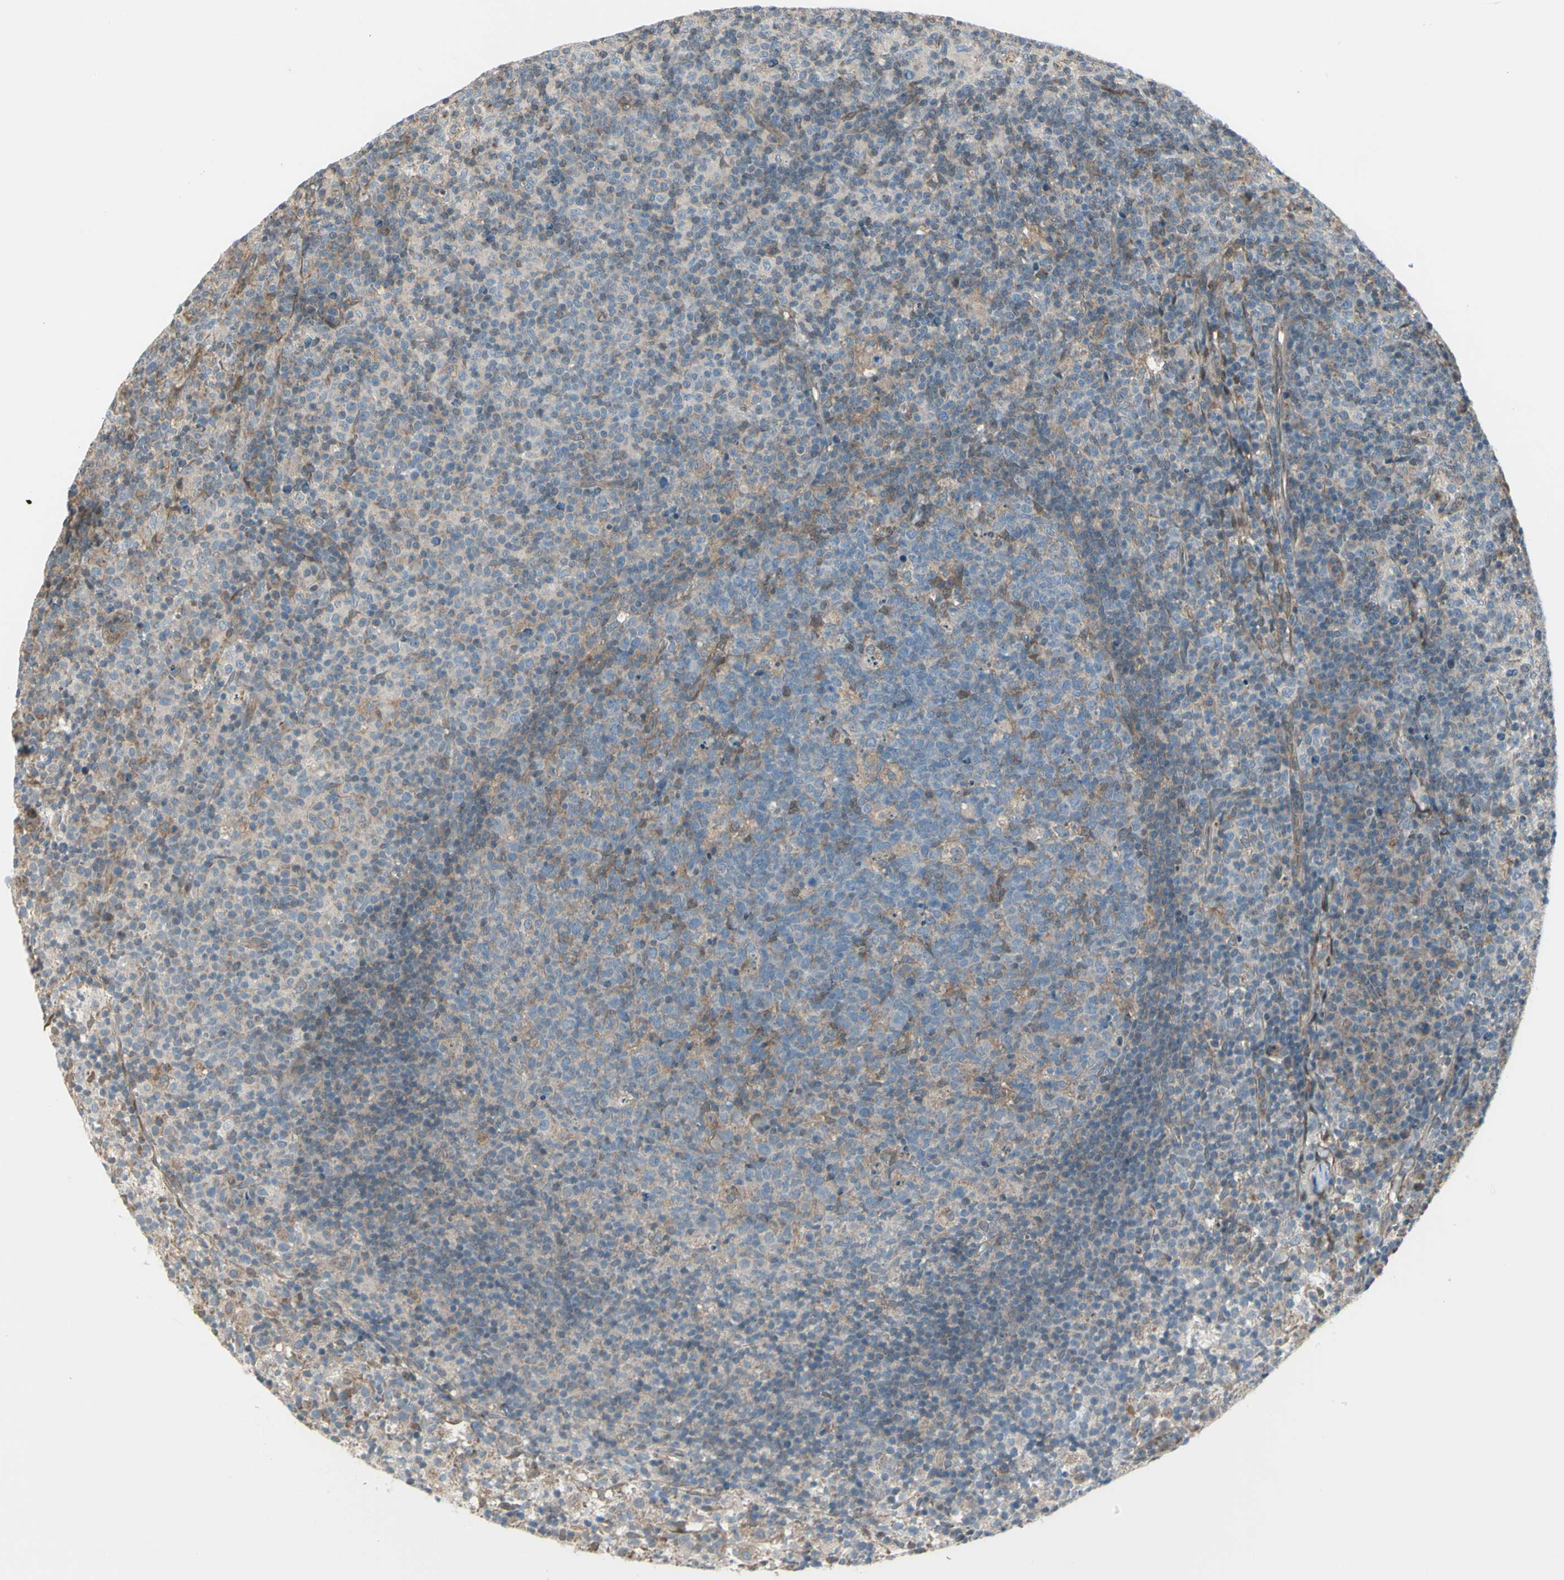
{"staining": {"intensity": "moderate", "quantity": "<25%", "location": "cytoplasmic/membranous"}, "tissue": "lymph node", "cell_type": "Germinal center cells", "image_type": "normal", "snomed": [{"axis": "morphology", "description": "Normal tissue, NOS"}, {"axis": "morphology", "description": "Inflammation, NOS"}, {"axis": "topography", "description": "Lymph node"}], "caption": "Moderate cytoplasmic/membranous positivity for a protein is identified in approximately <25% of germinal center cells of unremarkable lymph node using immunohistochemistry.", "gene": "NAXD", "patient": {"sex": "male", "age": 55}}